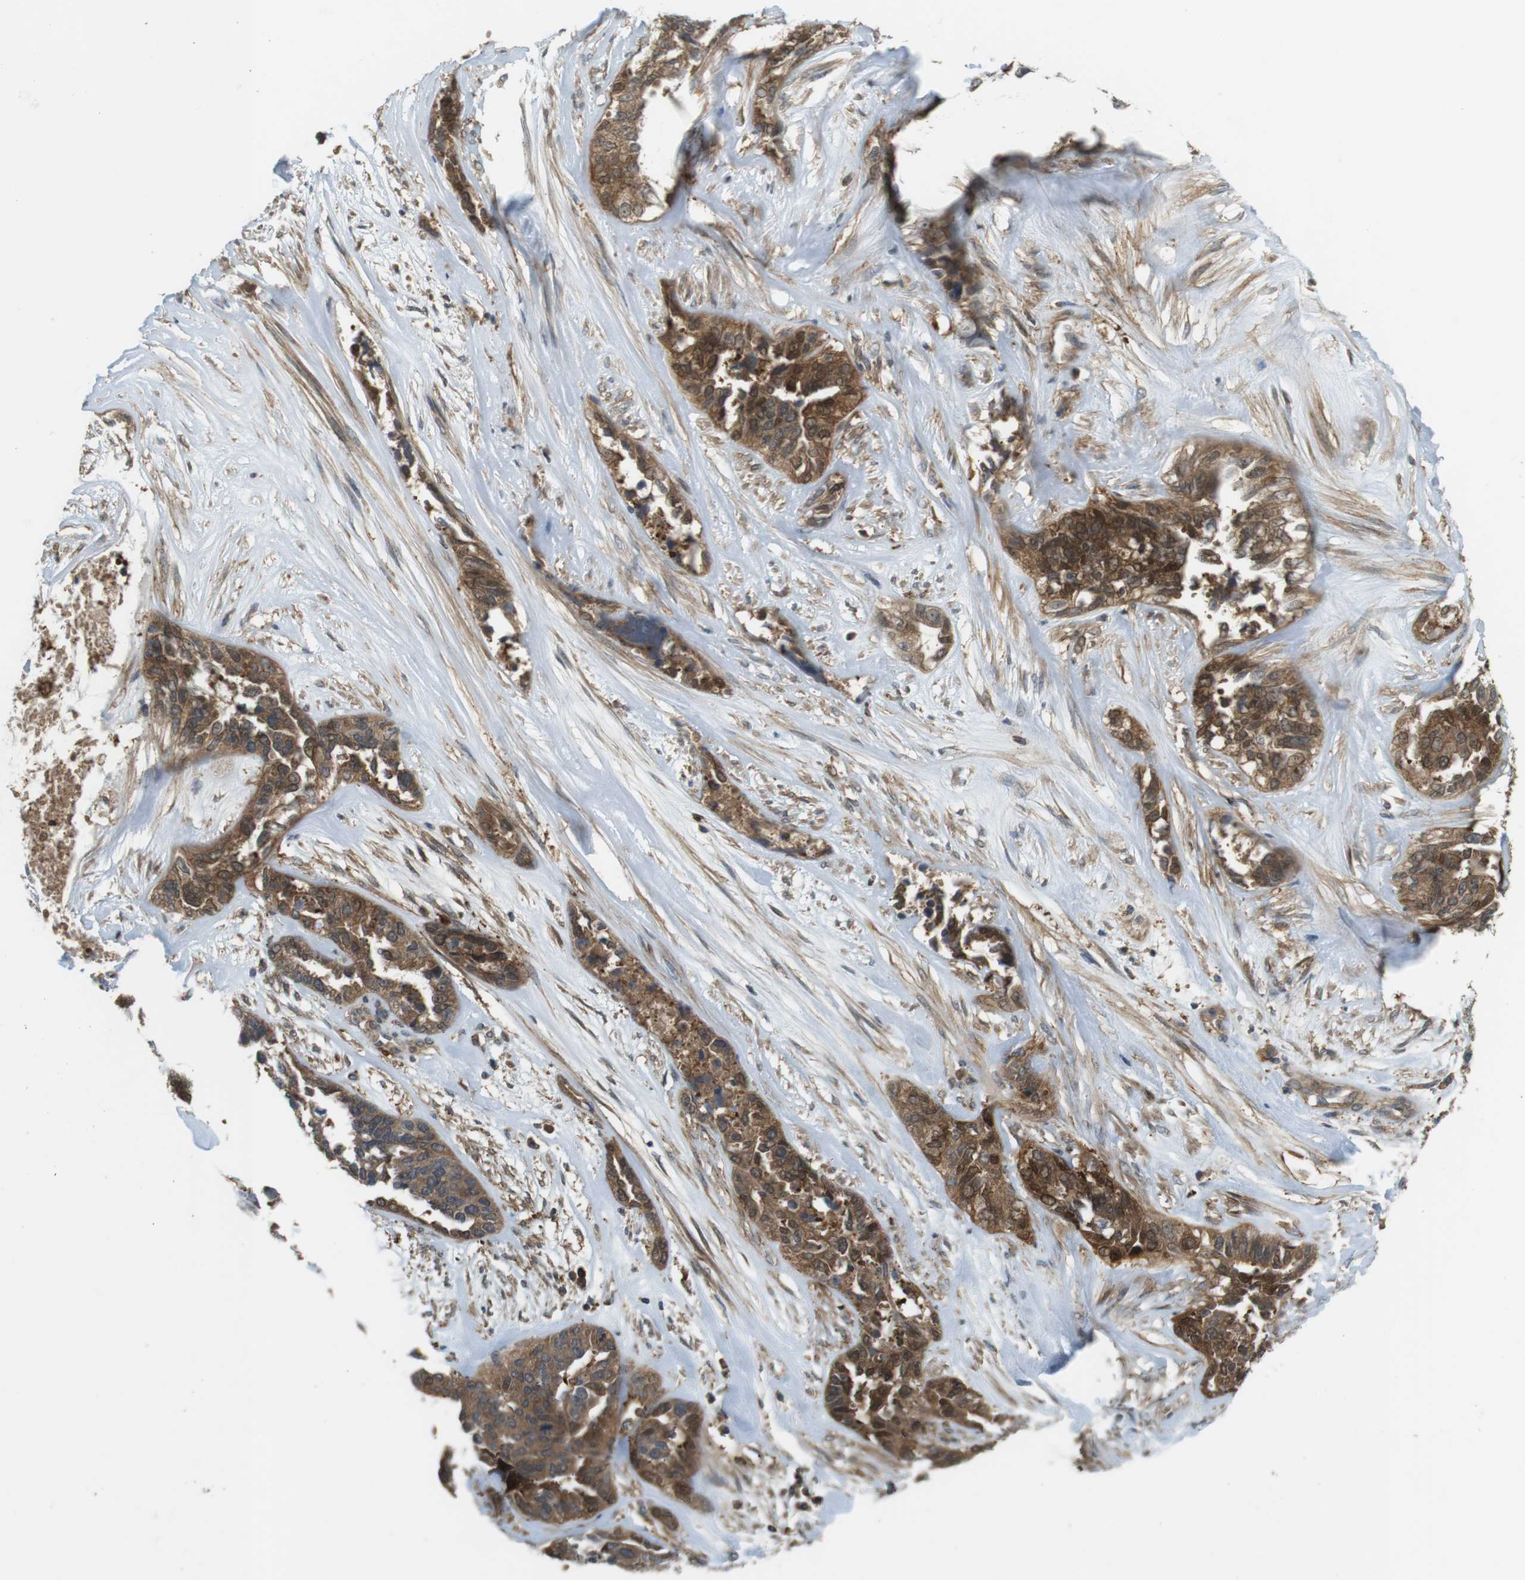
{"staining": {"intensity": "strong", "quantity": ">75%", "location": "cytoplasmic/membranous,nuclear"}, "tissue": "ovarian cancer", "cell_type": "Tumor cells", "image_type": "cancer", "snomed": [{"axis": "morphology", "description": "Cystadenocarcinoma, serous, NOS"}, {"axis": "topography", "description": "Ovary"}], "caption": "Serous cystadenocarcinoma (ovarian) was stained to show a protein in brown. There is high levels of strong cytoplasmic/membranous and nuclear expression in about >75% of tumor cells.", "gene": "DDAH2", "patient": {"sex": "female", "age": 44}}